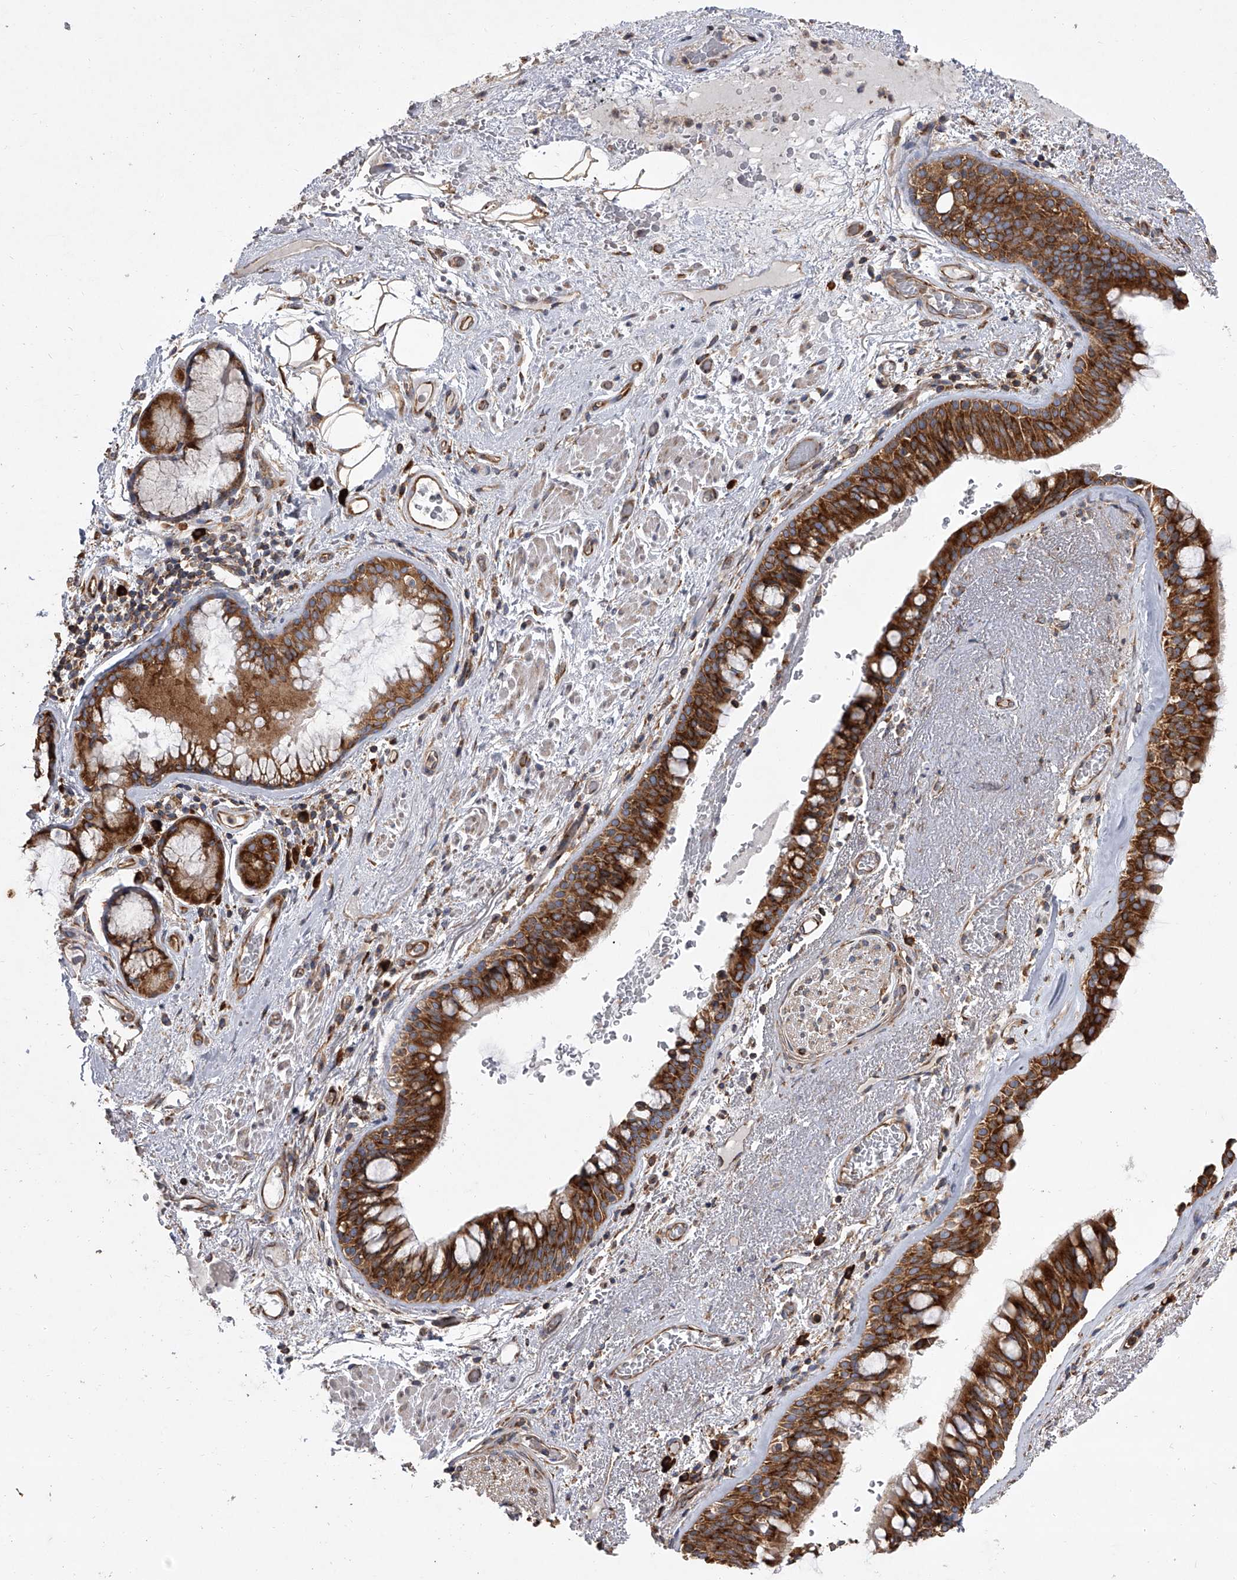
{"staining": {"intensity": "strong", "quantity": ">75%", "location": "cytoplasmic/membranous"}, "tissue": "bronchus", "cell_type": "Respiratory epithelial cells", "image_type": "normal", "snomed": [{"axis": "morphology", "description": "Normal tissue, NOS"}, {"axis": "morphology", "description": "Squamous cell carcinoma, NOS"}, {"axis": "topography", "description": "Lymph node"}, {"axis": "topography", "description": "Bronchus"}, {"axis": "topography", "description": "Lung"}], "caption": "High-magnification brightfield microscopy of benign bronchus stained with DAB (brown) and counterstained with hematoxylin (blue). respiratory epithelial cells exhibit strong cytoplasmic/membranous staining is present in approximately>75% of cells. The staining was performed using DAB to visualize the protein expression in brown, while the nuclei were stained in blue with hematoxylin (Magnification: 20x).", "gene": "EIF2S2", "patient": {"sex": "male", "age": 66}}